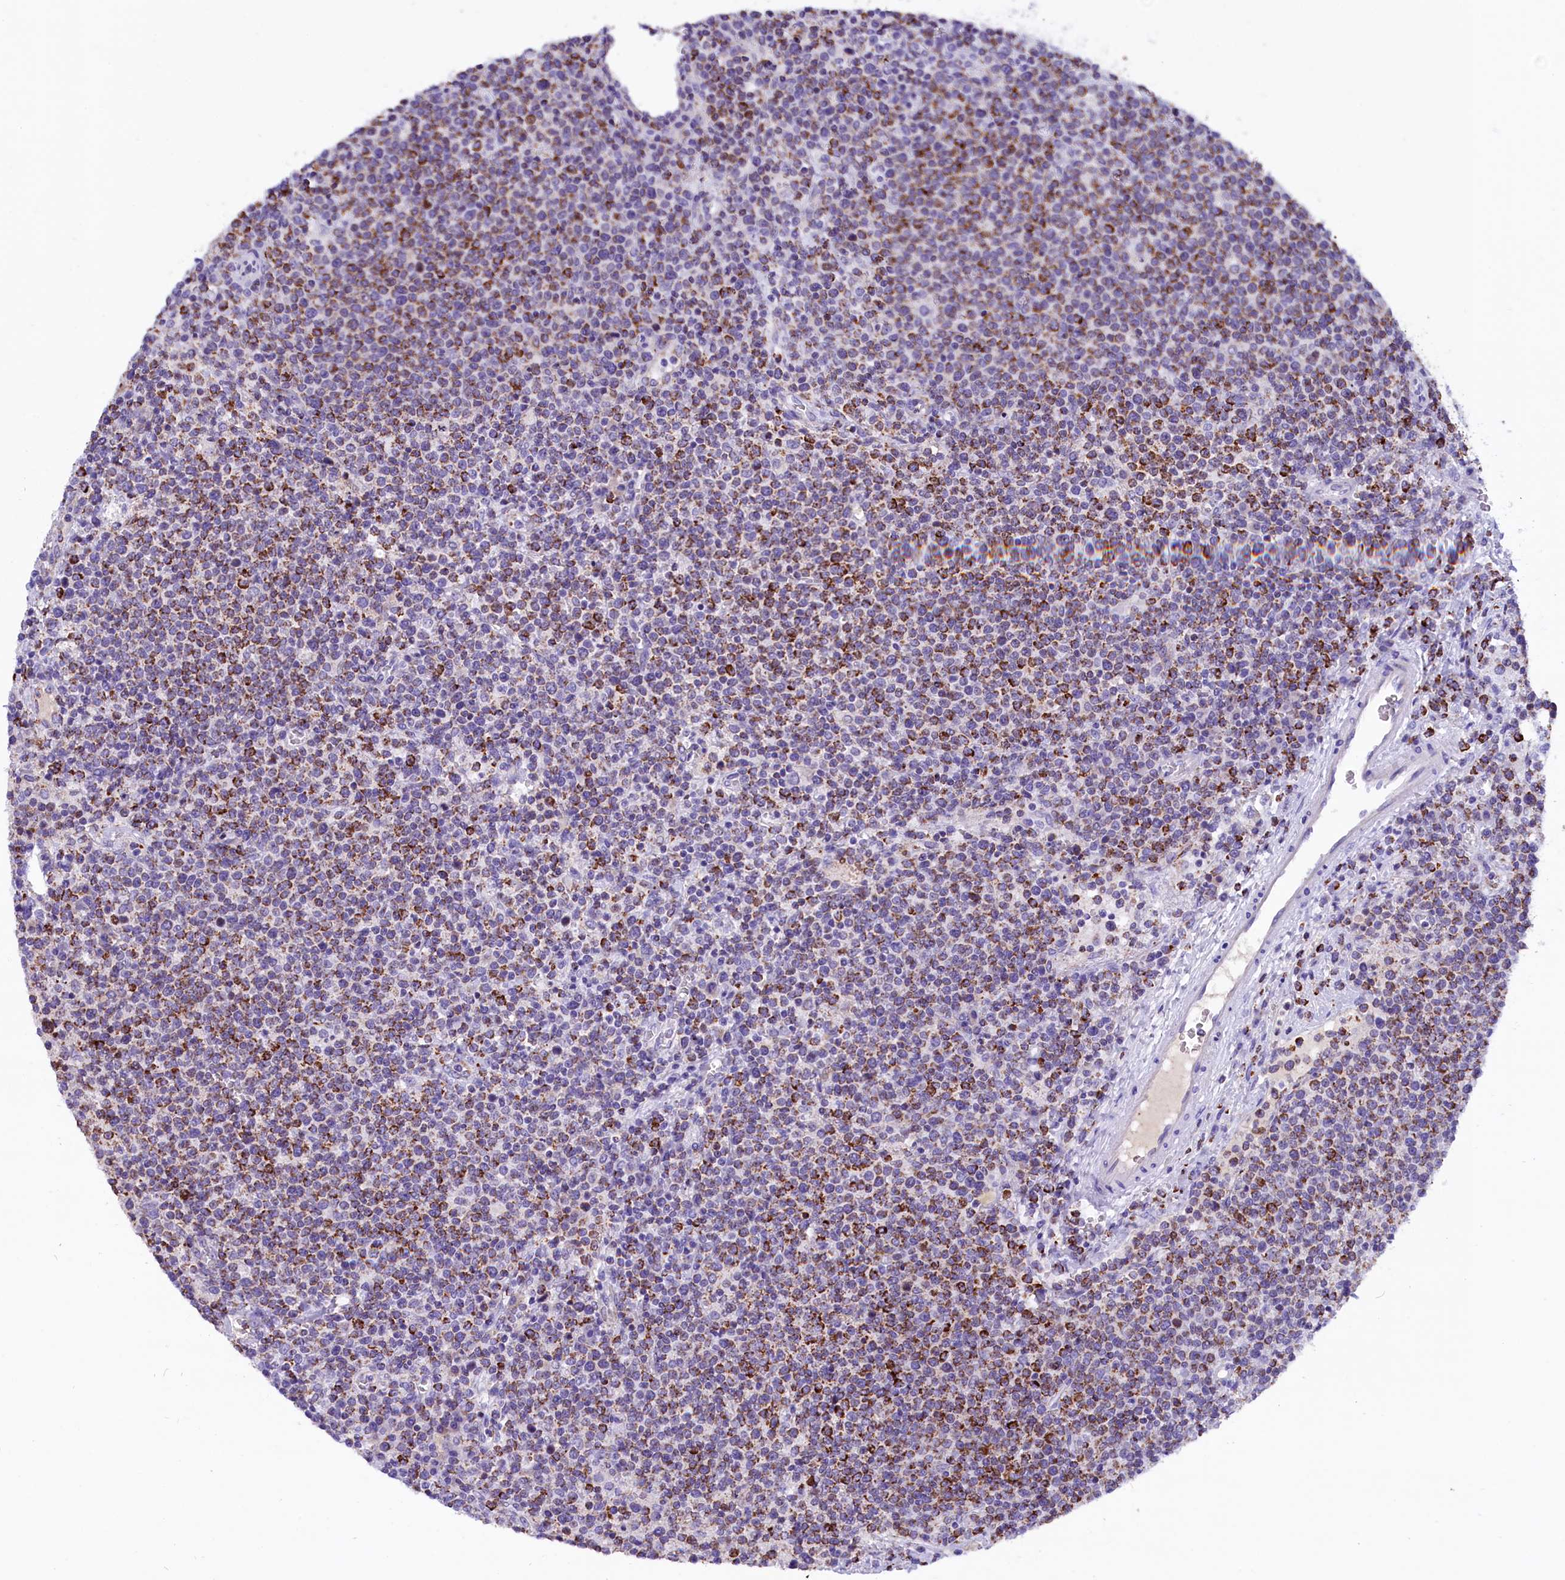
{"staining": {"intensity": "moderate", "quantity": ">75%", "location": "cytoplasmic/membranous"}, "tissue": "lymphoma", "cell_type": "Tumor cells", "image_type": "cancer", "snomed": [{"axis": "morphology", "description": "Malignant lymphoma, non-Hodgkin's type, High grade"}, {"axis": "topography", "description": "Lymph node"}], "caption": "About >75% of tumor cells in malignant lymphoma, non-Hodgkin's type (high-grade) reveal moderate cytoplasmic/membranous protein staining as visualized by brown immunohistochemical staining.", "gene": "ABAT", "patient": {"sex": "male", "age": 61}}